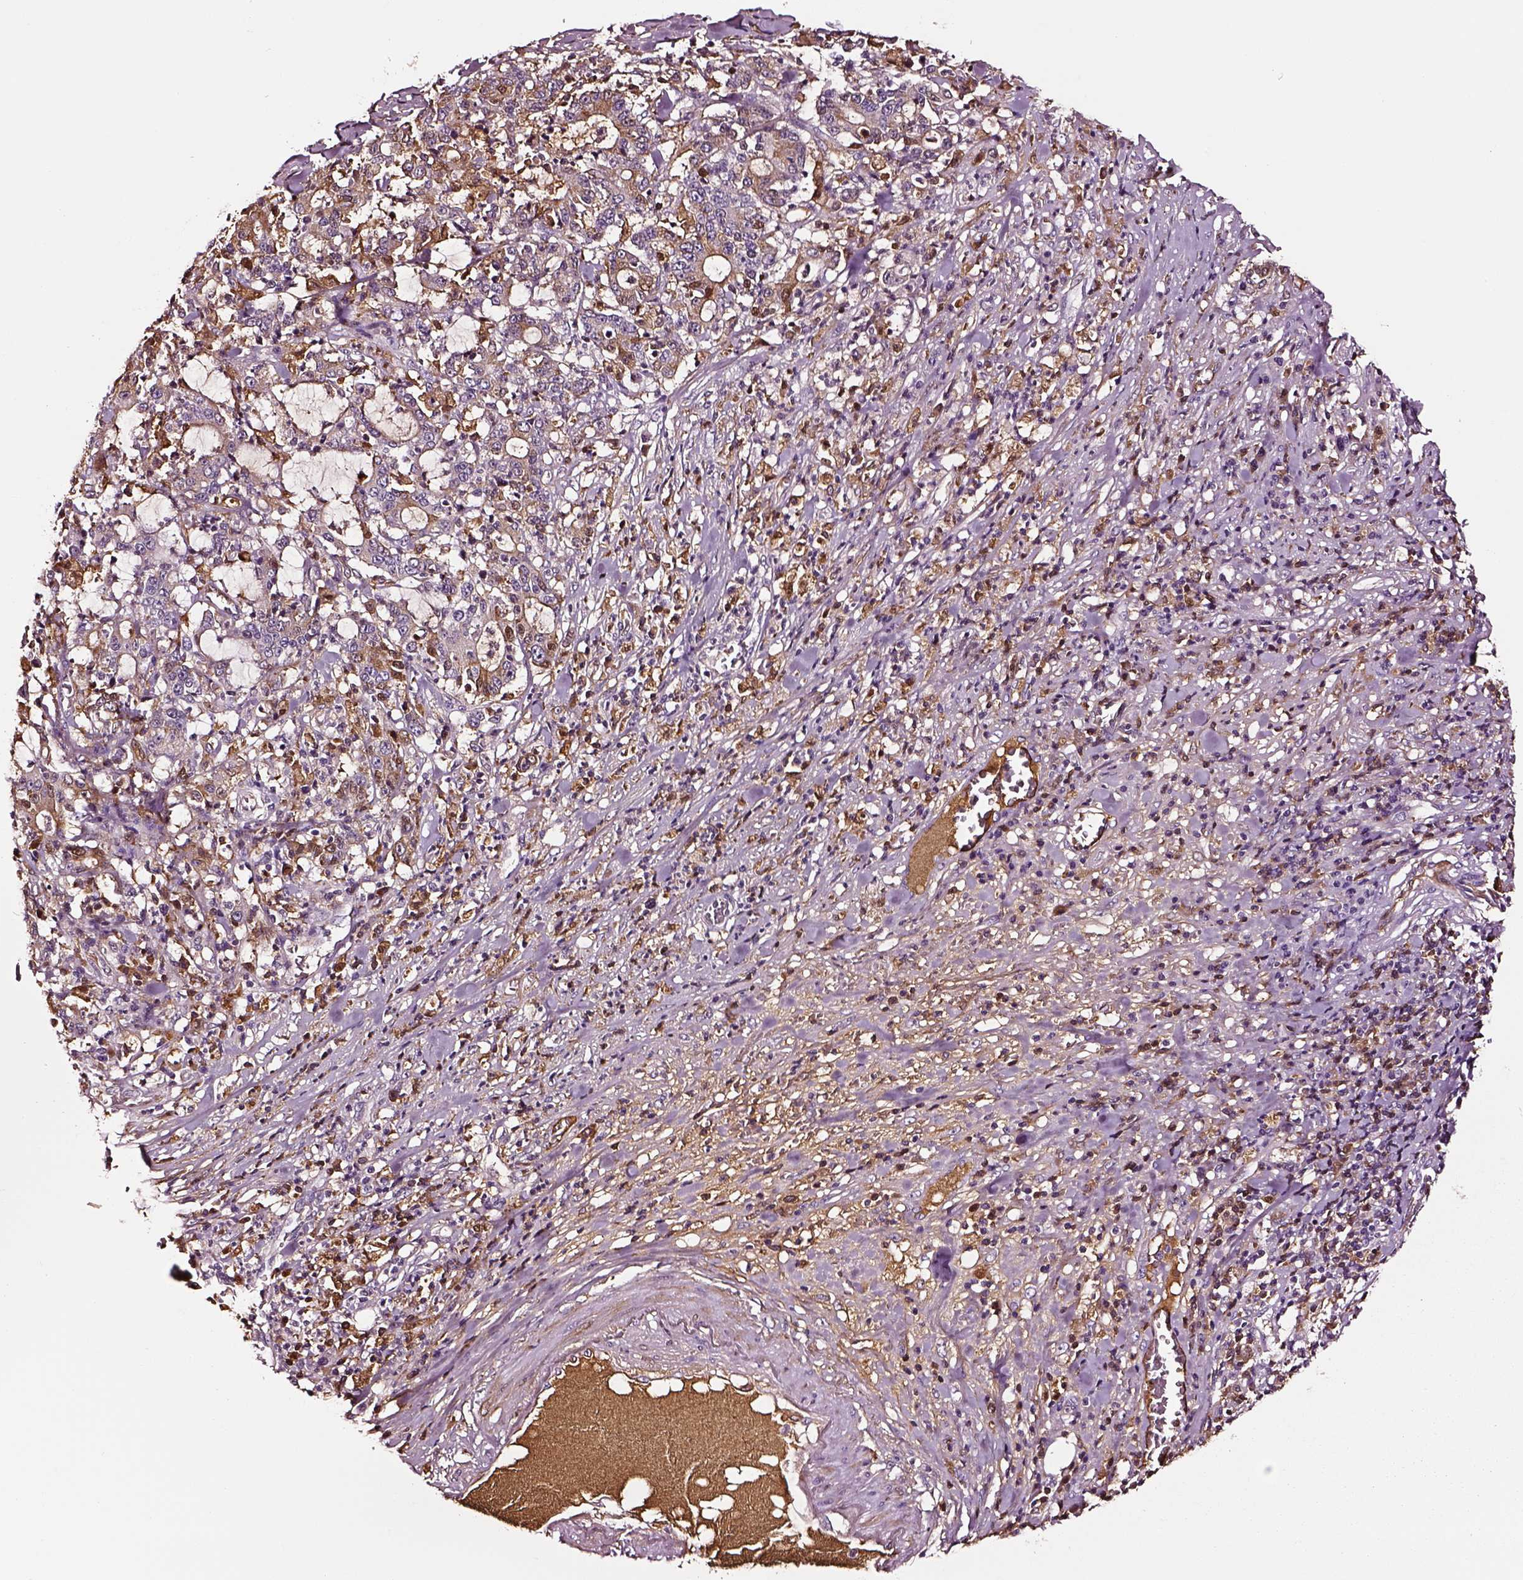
{"staining": {"intensity": "moderate", "quantity": "<25%", "location": "cytoplasmic/membranous"}, "tissue": "stomach cancer", "cell_type": "Tumor cells", "image_type": "cancer", "snomed": [{"axis": "morphology", "description": "Adenocarcinoma, NOS"}, {"axis": "topography", "description": "Stomach, upper"}], "caption": "Immunohistochemistry micrograph of human adenocarcinoma (stomach) stained for a protein (brown), which demonstrates low levels of moderate cytoplasmic/membranous expression in about <25% of tumor cells.", "gene": "TF", "patient": {"sex": "male", "age": 68}}